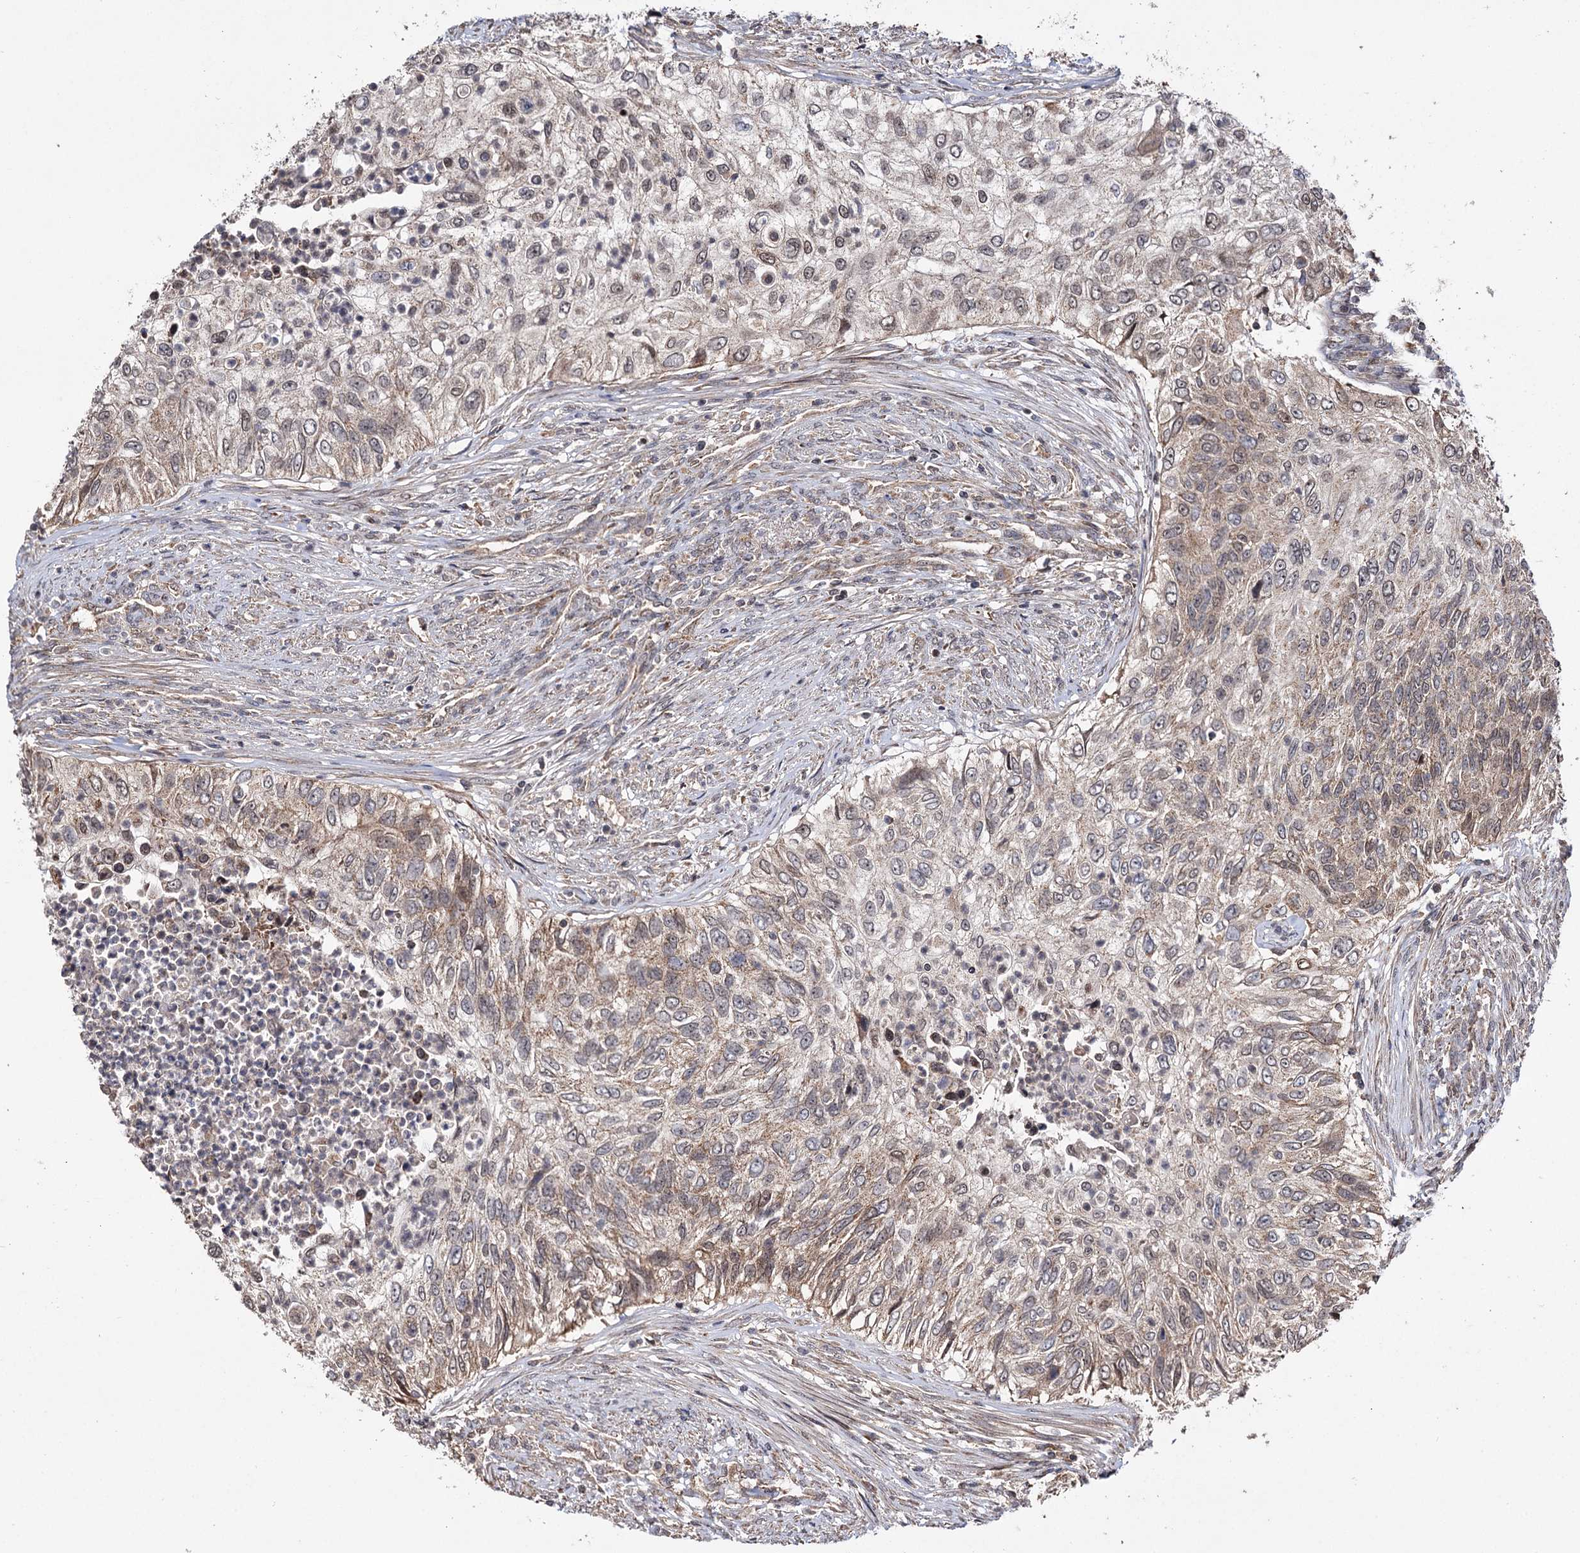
{"staining": {"intensity": "weak", "quantity": ">75%", "location": "cytoplasmic/membranous"}, "tissue": "urothelial cancer", "cell_type": "Tumor cells", "image_type": "cancer", "snomed": [{"axis": "morphology", "description": "Urothelial carcinoma, High grade"}, {"axis": "topography", "description": "Urinary bladder"}], "caption": "The histopathology image shows immunohistochemical staining of urothelial cancer. There is weak cytoplasmic/membranous staining is identified in about >75% of tumor cells. (brown staining indicates protein expression, while blue staining denotes nuclei).", "gene": "CEP76", "patient": {"sex": "female", "age": 60}}